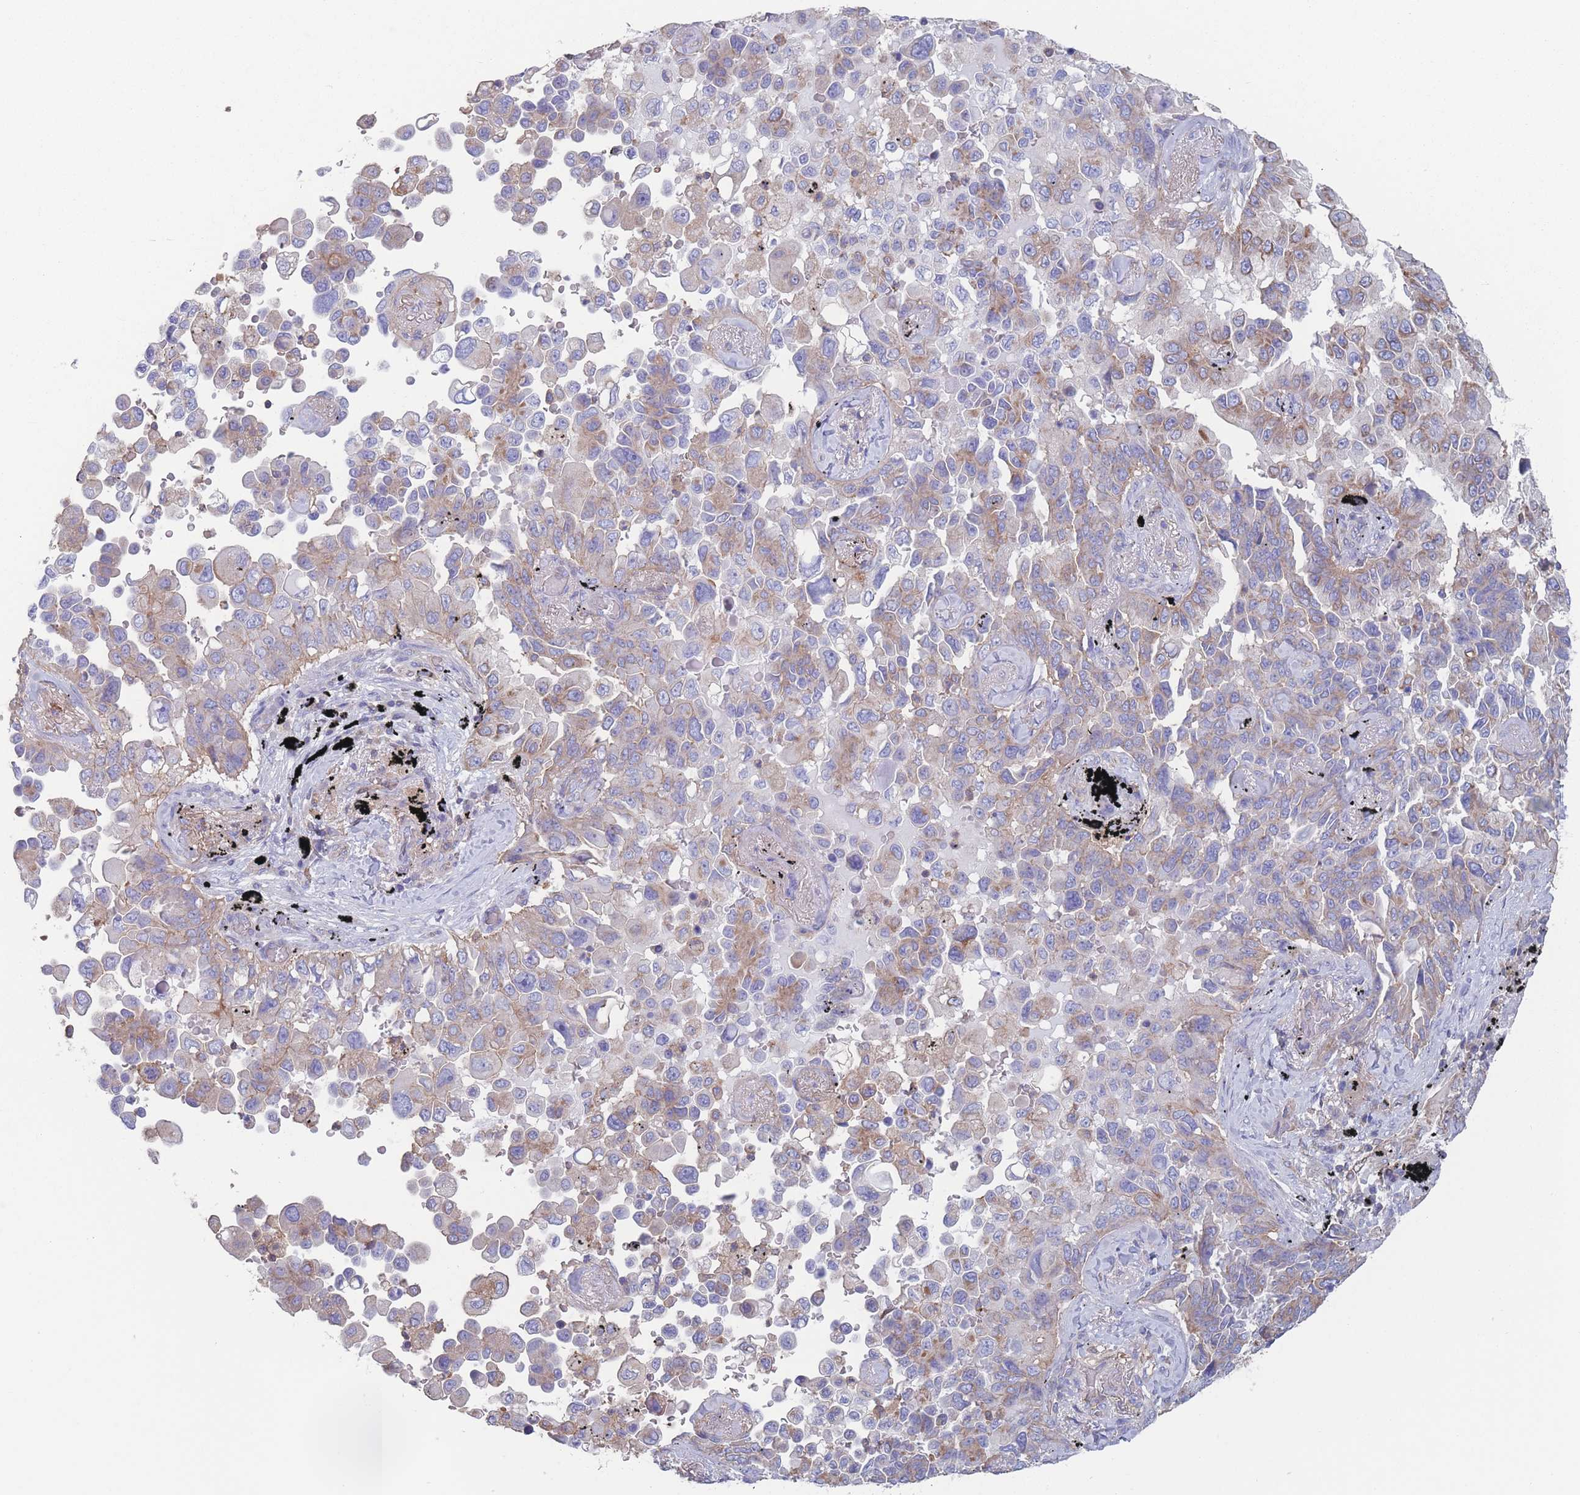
{"staining": {"intensity": "weak", "quantity": "25%-75%", "location": "cytoplasmic/membranous"}, "tissue": "lung cancer", "cell_type": "Tumor cells", "image_type": "cancer", "snomed": [{"axis": "morphology", "description": "Adenocarcinoma, NOS"}, {"axis": "topography", "description": "Lung"}], "caption": "Tumor cells display low levels of weak cytoplasmic/membranous staining in approximately 25%-75% of cells in adenocarcinoma (lung).", "gene": "ADH1A", "patient": {"sex": "female", "age": 67}}